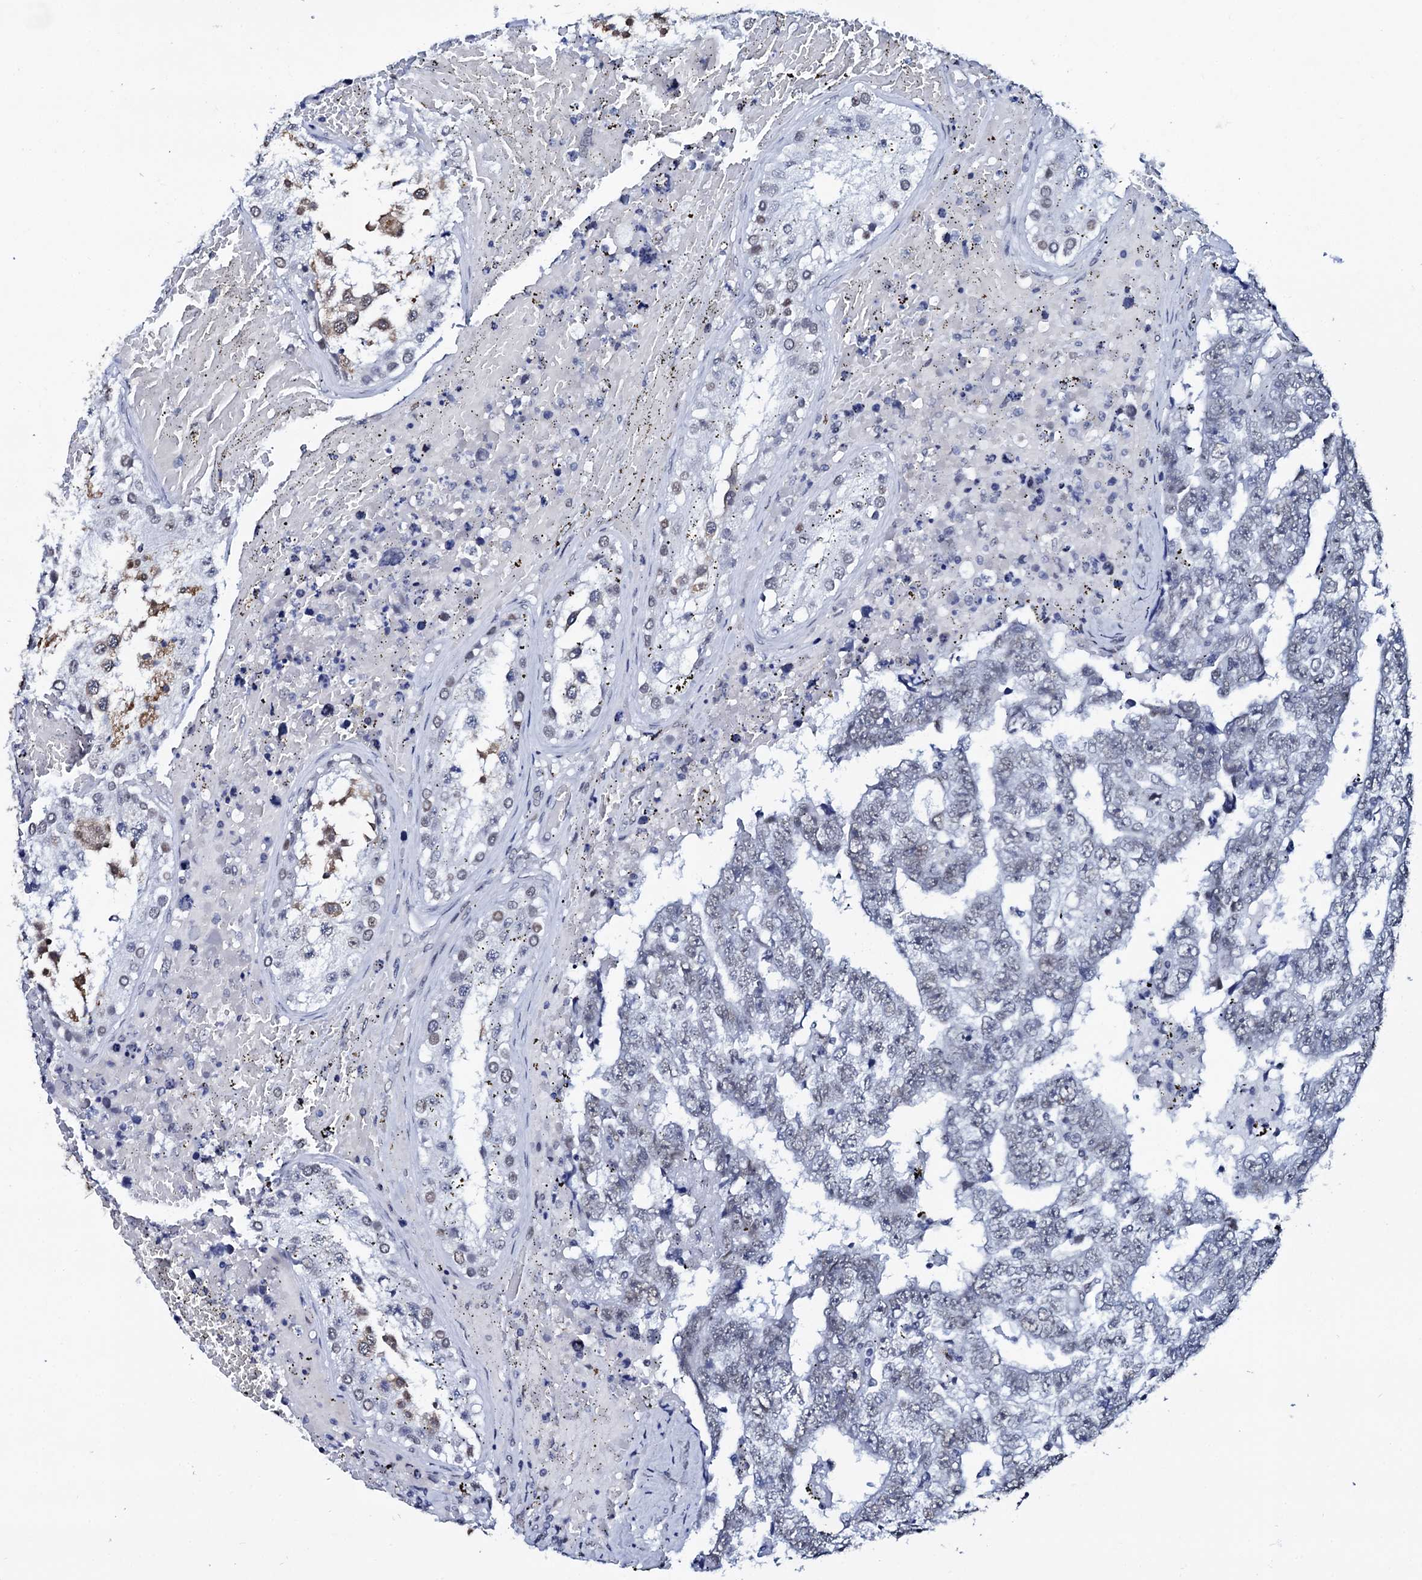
{"staining": {"intensity": "weak", "quantity": "25%-75%", "location": "nuclear"}, "tissue": "testis cancer", "cell_type": "Tumor cells", "image_type": "cancer", "snomed": [{"axis": "morphology", "description": "Carcinoma, Embryonal, NOS"}, {"axis": "topography", "description": "Testis"}], "caption": "There is low levels of weak nuclear positivity in tumor cells of testis cancer (embryonal carcinoma), as demonstrated by immunohistochemical staining (brown color).", "gene": "SPATA19", "patient": {"sex": "male", "age": 25}}